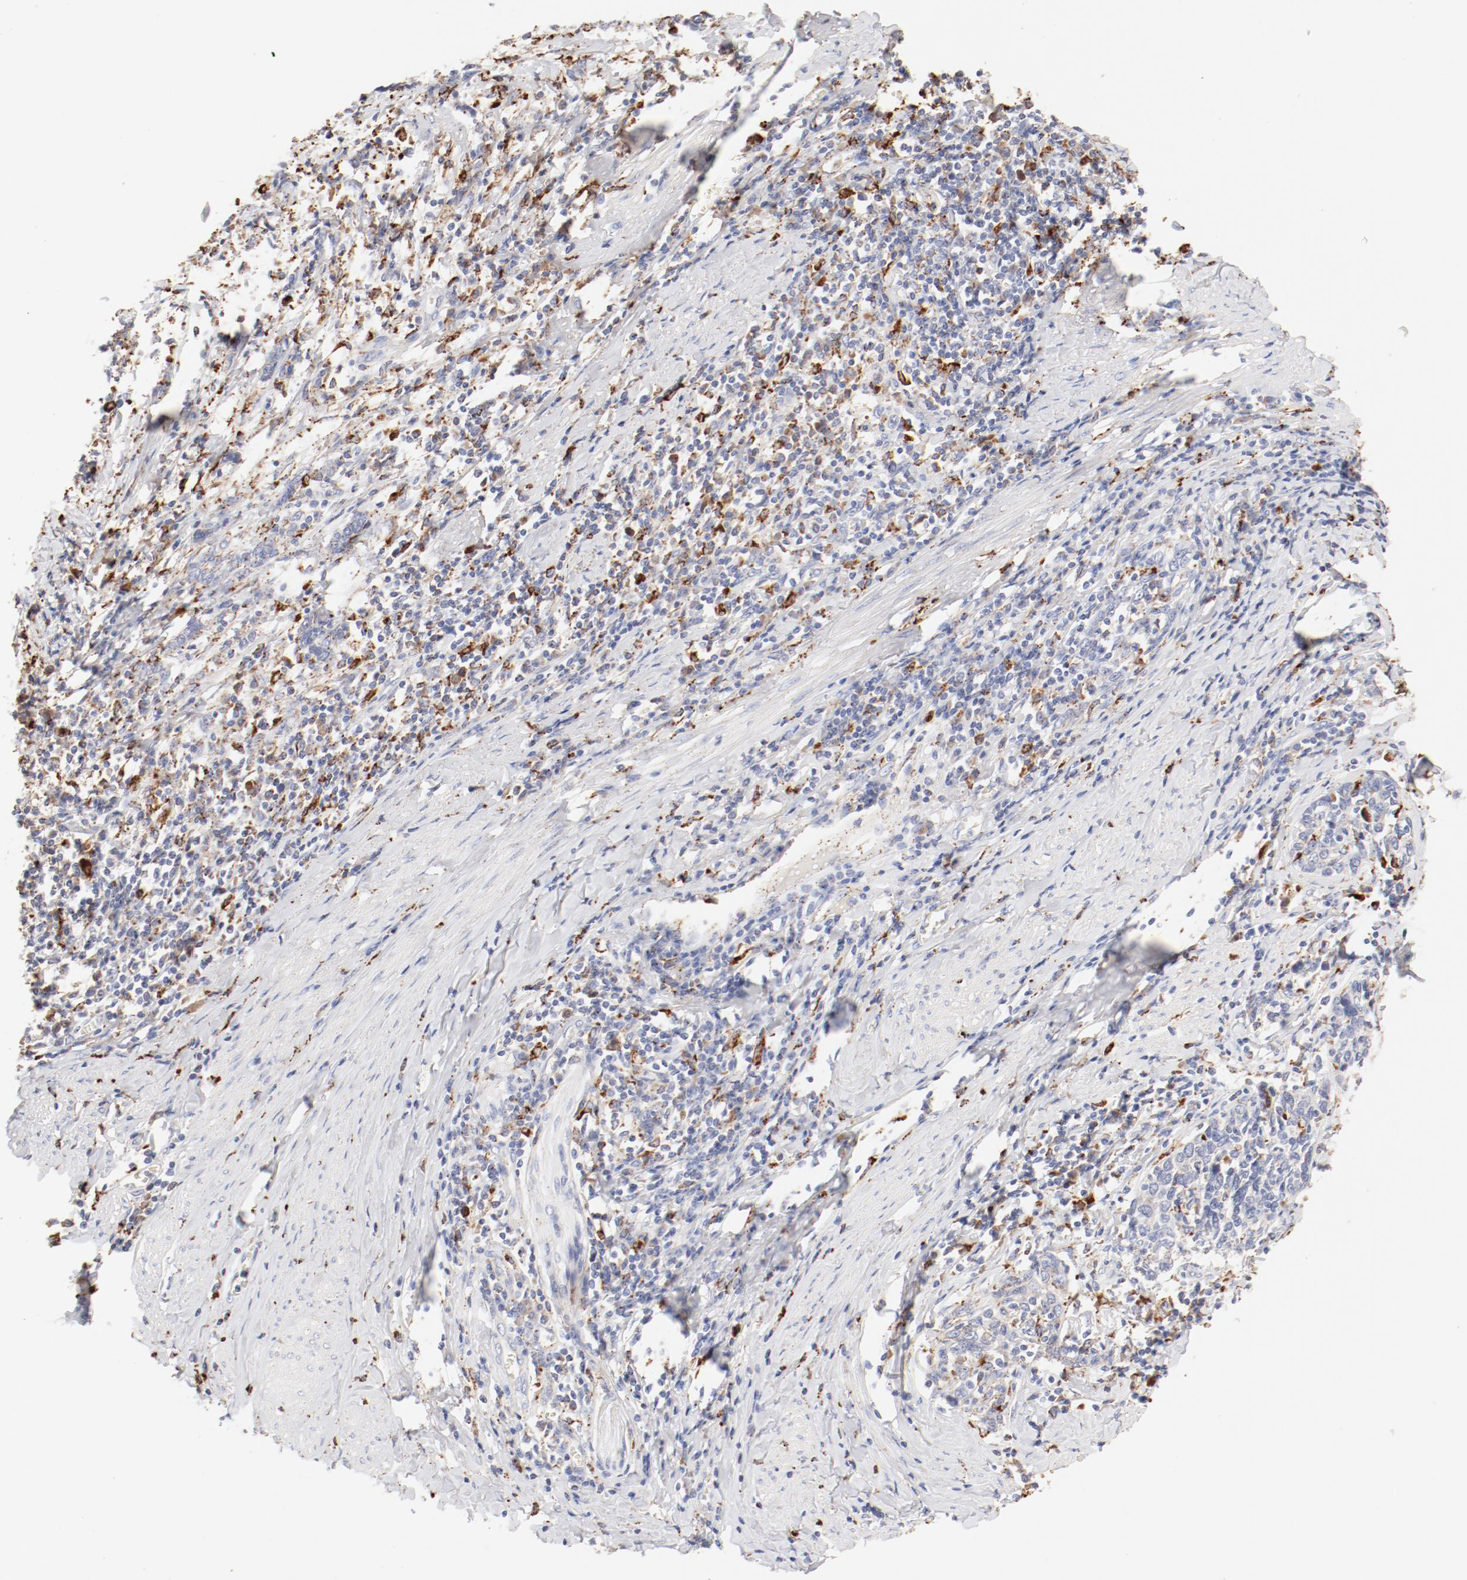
{"staining": {"intensity": "negative", "quantity": "none", "location": "none"}, "tissue": "cervical cancer", "cell_type": "Tumor cells", "image_type": "cancer", "snomed": [{"axis": "morphology", "description": "Squamous cell carcinoma, NOS"}, {"axis": "topography", "description": "Cervix"}], "caption": "IHC of human cervical cancer displays no positivity in tumor cells. Nuclei are stained in blue.", "gene": "CTSH", "patient": {"sex": "female", "age": 41}}